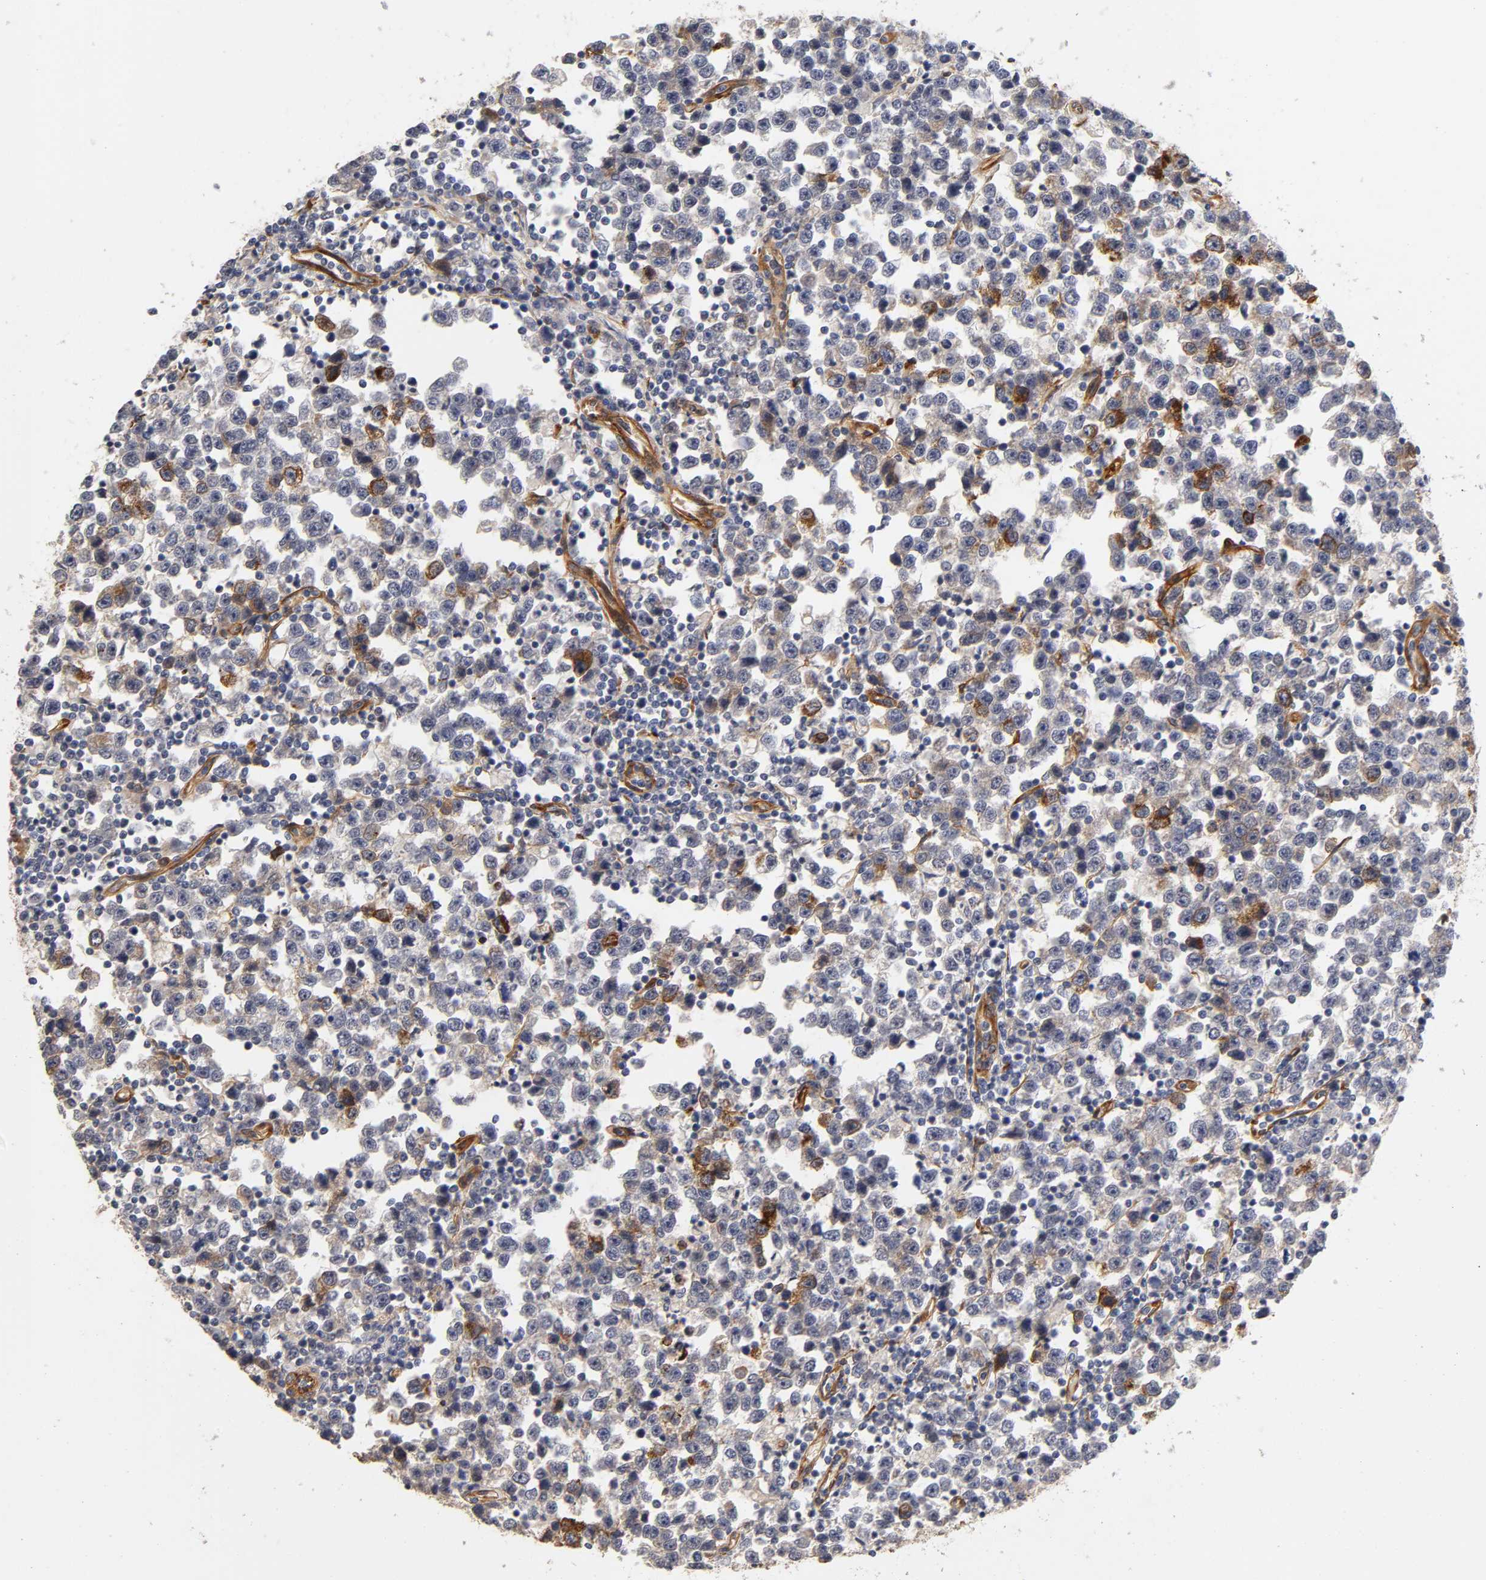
{"staining": {"intensity": "moderate", "quantity": "<25%", "location": "cytoplasmic/membranous"}, "tissue": "testis cancer", "cell_type": "Tumor cells", "image_type": "cancer", "snomed": [{"axis": "morphology", "description": "Seminoma, NOS"}, {"axis": "topography", "description": "Testis"}], "caption": "High-magnification brightfield microscopy of testis seminoma stained with DAB (3,3'-diaminobenzidine) (brown) and counterstained with hematoxylin (blue). tumor cells exhibit moderate cytoplasmic/membranous positivity is appreciated in about<25% of cells.", "gene": "LAMB1", "patient": {"sex": "male", "age": 43}}